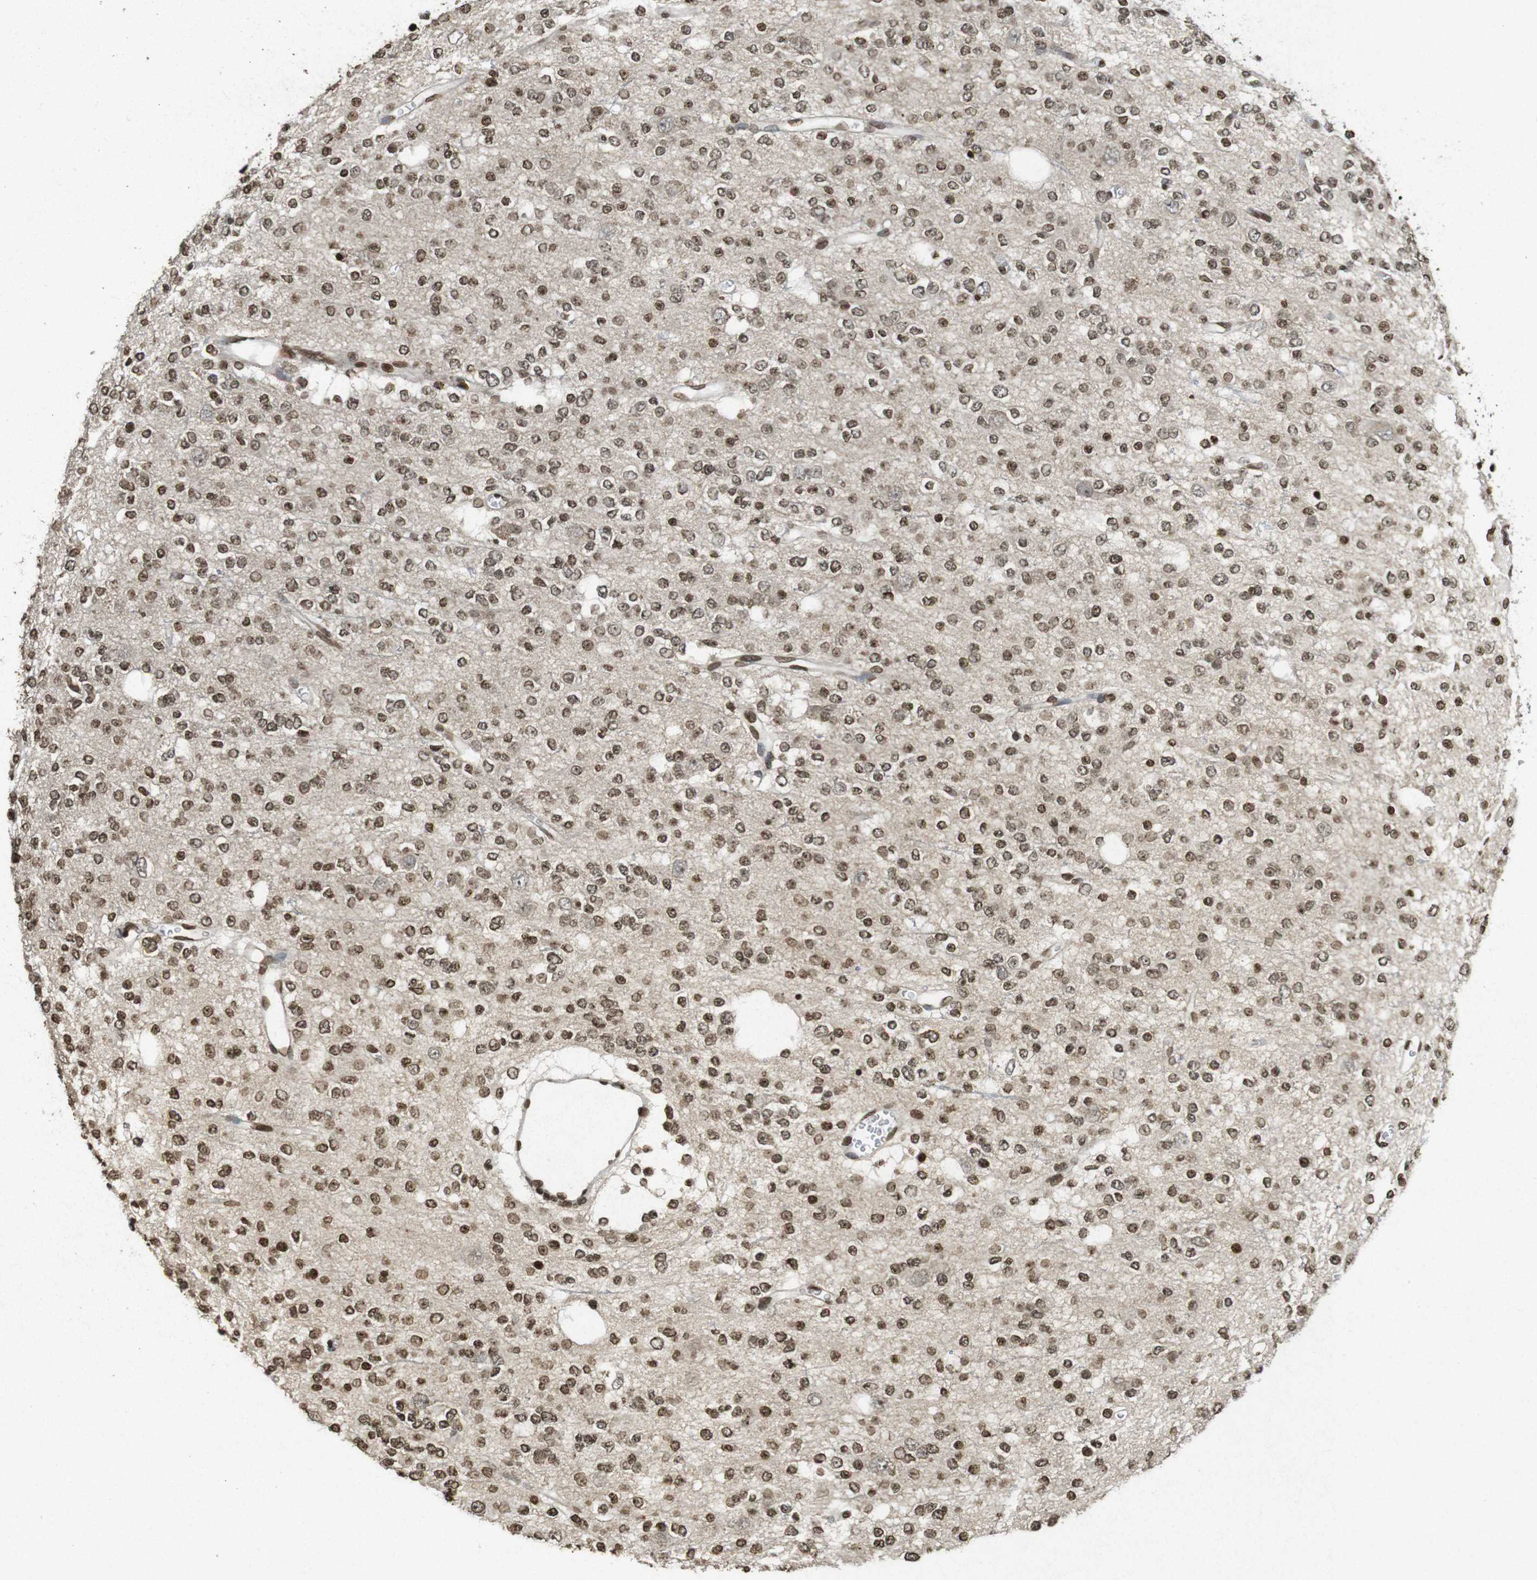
{"staining": {"intensity": "moderate", "quantity": ">75%", "location": "nuclear"}, "tissue": "glioma", "cell_type": "Tumor cells", "image_type": "cancer", "snomed": [{"axis": "morphology", "description": "Glioma, malignant, Low grade"}, {"axis": "topography", "description": "Brain"}], "caption": "Glioma stained with DAB (3,3'-diaminobenzidine) IHC reveals medium levels of moderate nuclear expression in about >75% of tumor cells.", "gene": "FOXA3", "patient": {"sex": "male", "age": 38}}